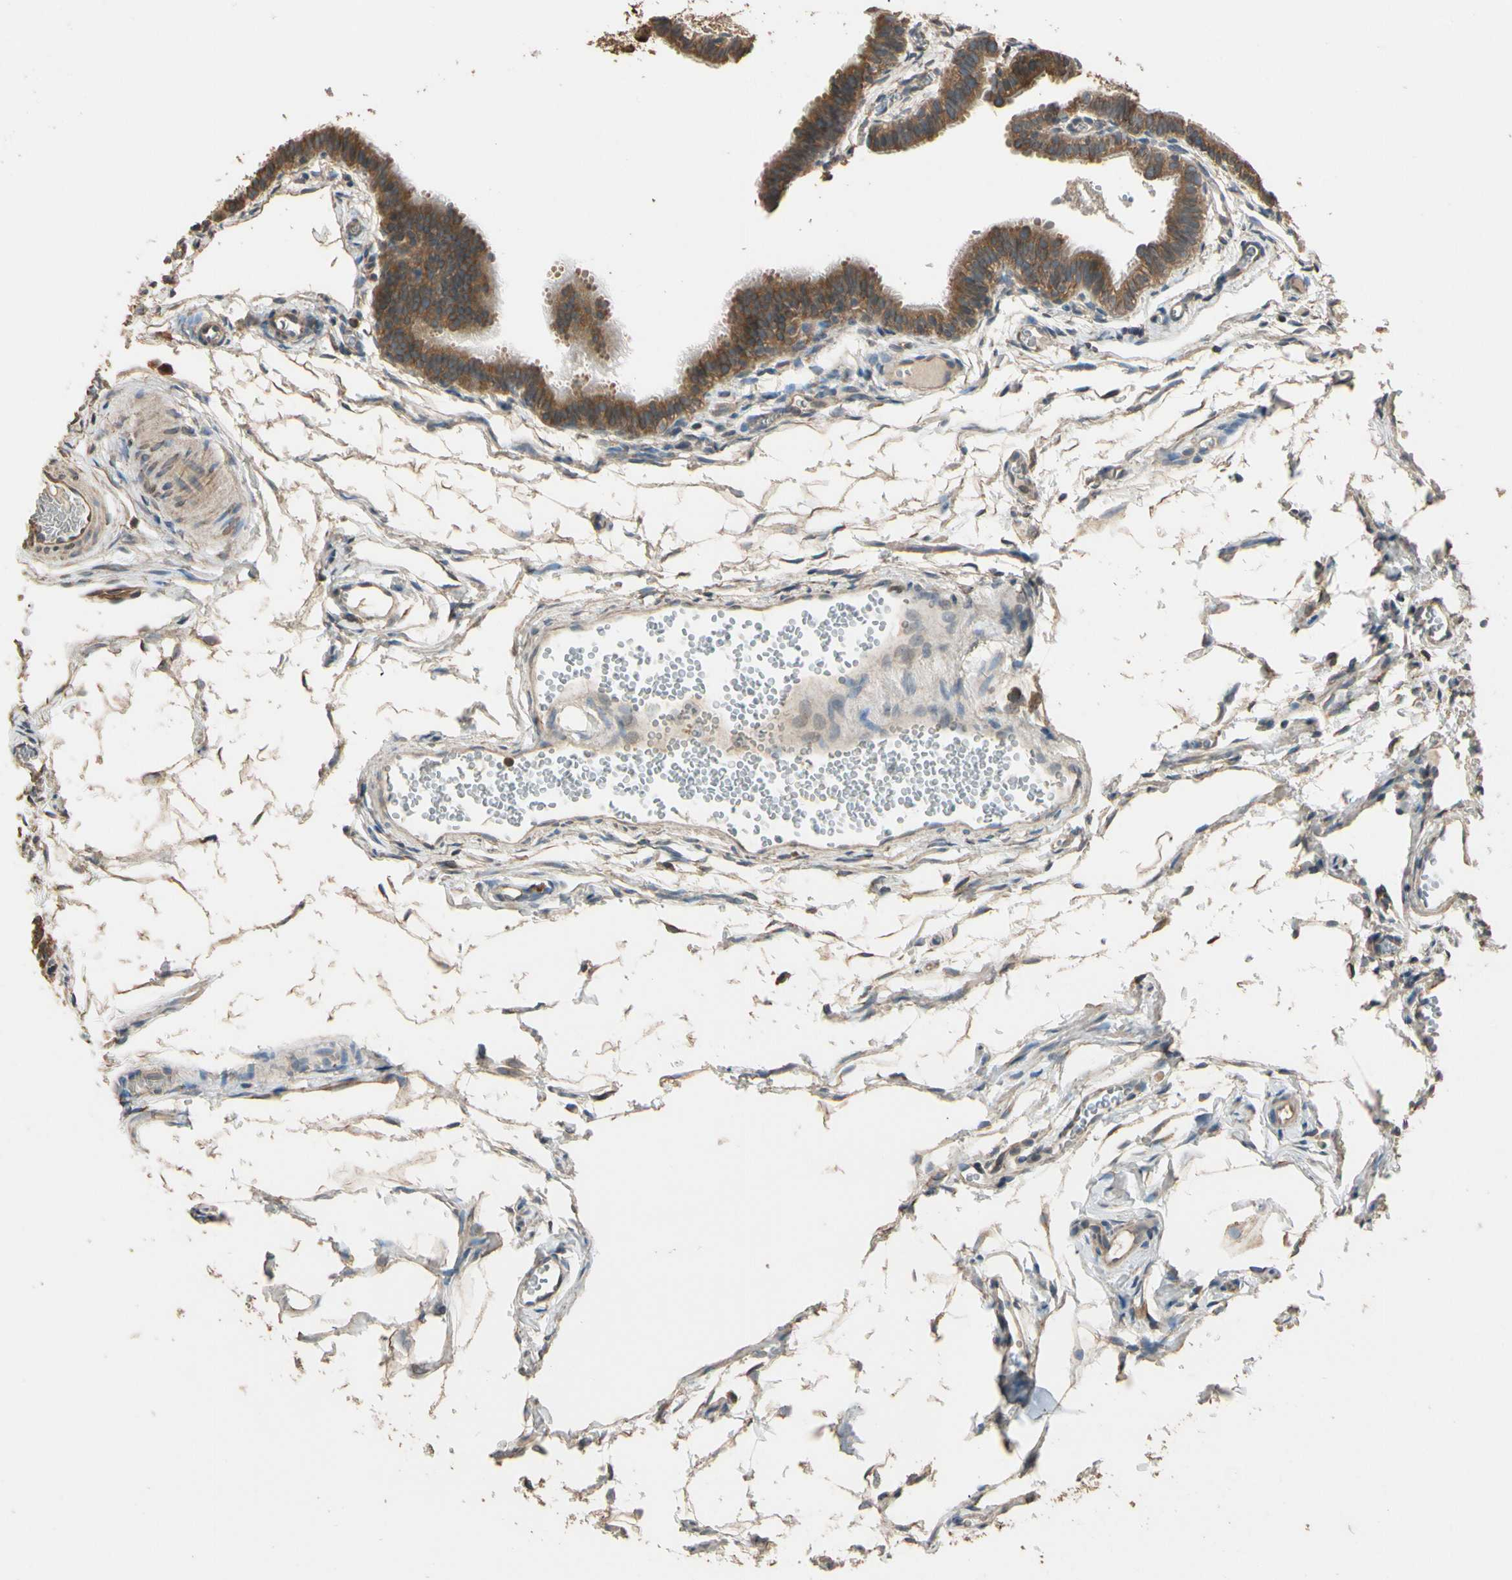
{"staining": {"intensity": "moderate", "quantity": ">75%", "location": "cytoplasmic/membranous"}, "tissue": "fallopian tube", "cell_type": "Glandular cells", "image_type": "normal", "snomed": [{"axis": "morphology", "description": "Normal tissue, NOS"}, {"axis": "topography", "description": "Fallopian tube"}, {"axis": "topography", "description": "Placenta"}], "caption": "Immunohistochemical staining of benign fallopian tube reveals >75% levels of moderate cytoplasmic/membranous protein expression in approximately >75% of glandular cells.", "gene": "STX18", "patient": {"sex": "female", "age": 34}}